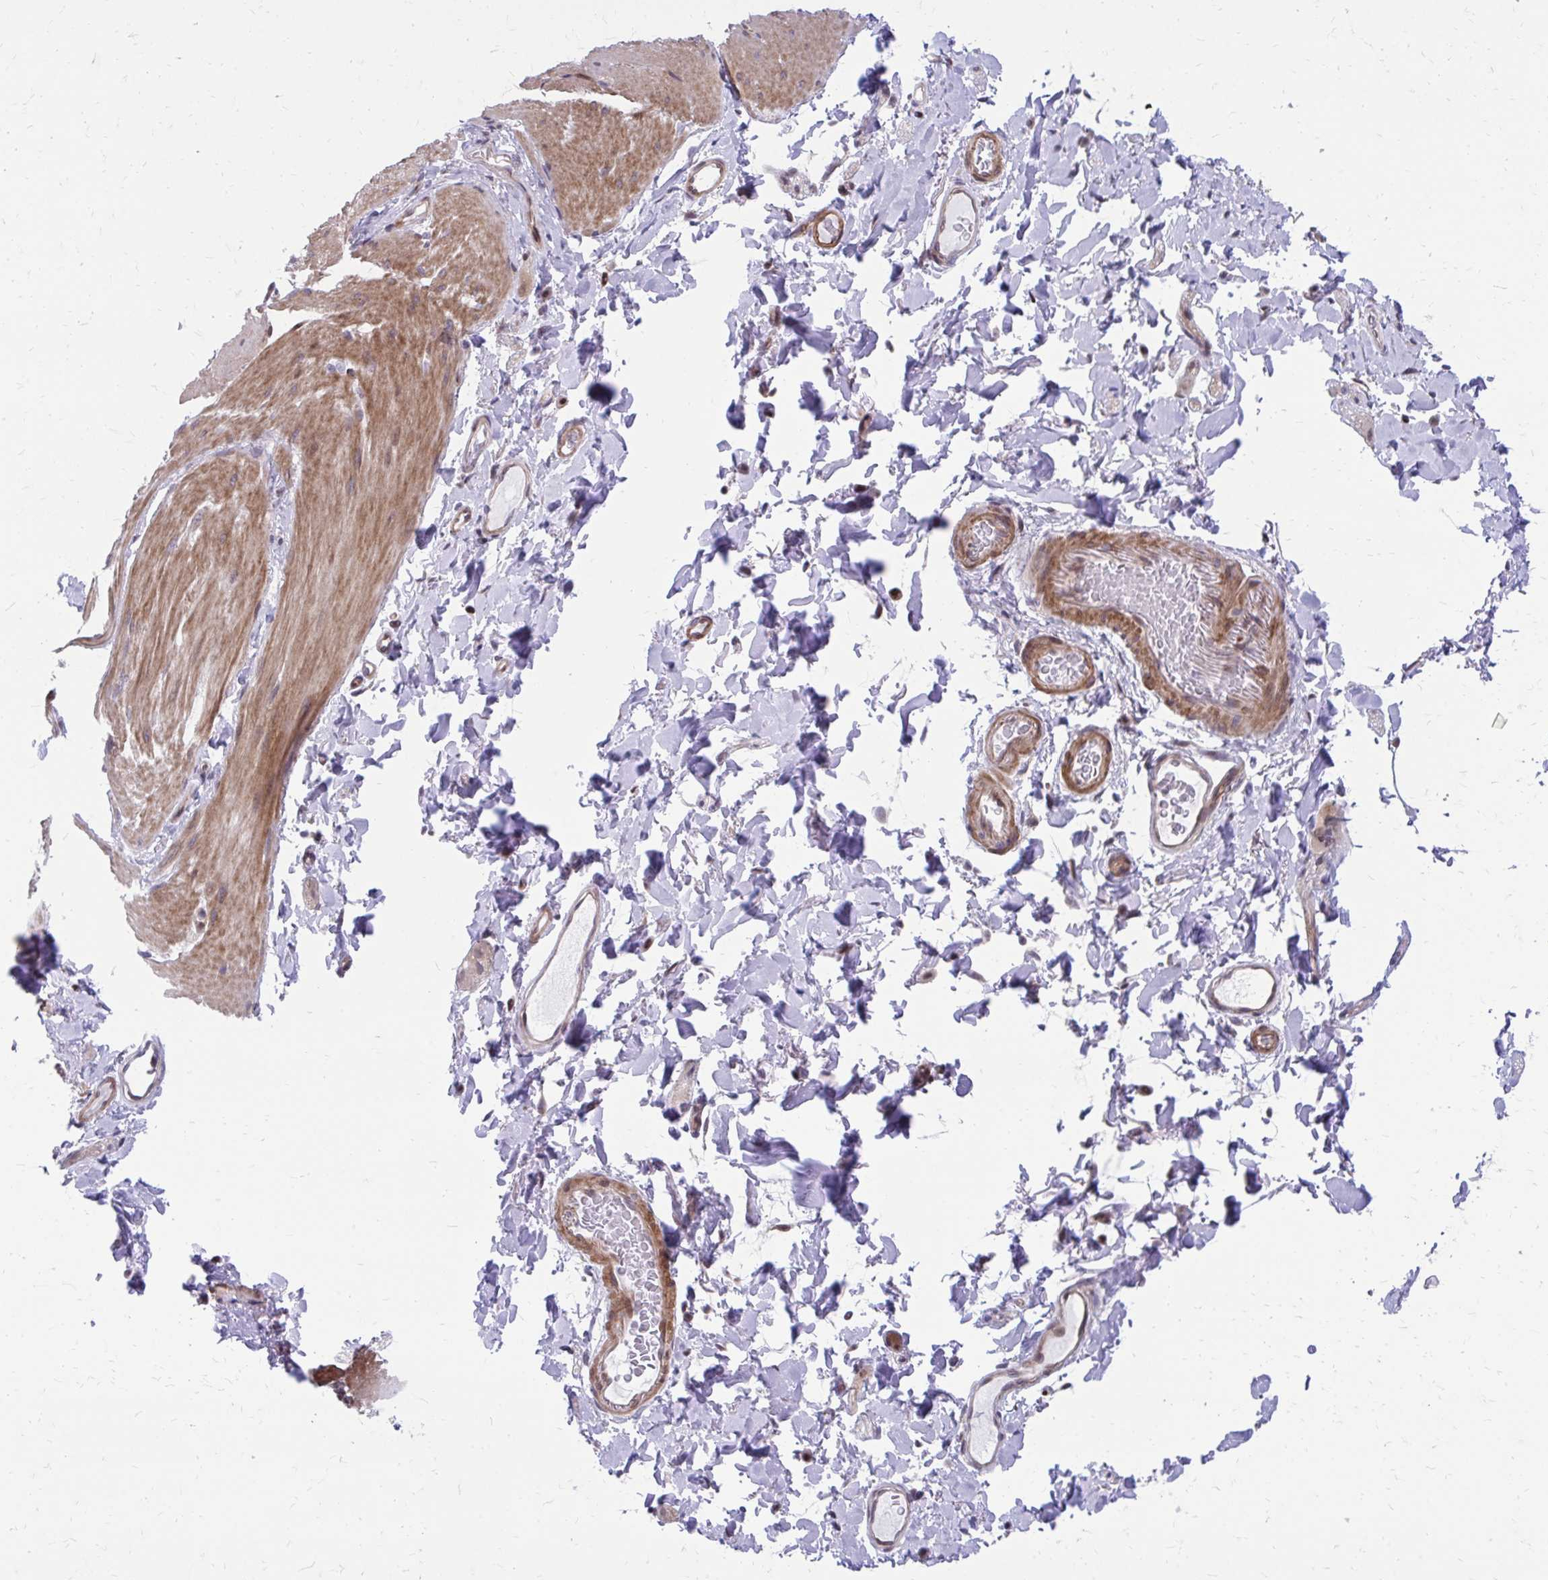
{"staining": {"intensity": "moderate", "quantity": "<25%", "location": "cytoplasmic/membranous"}, "tissue": "smooth muscle", "cell_type": "Smooth muscle cells", "image_type": "normal", "snomed": [{"axis": "morphology", "description": "Normal tissue, NOS"}, {"axis": "topography", "description": "Smooth muscle"}, {"axis": "topography", "description": "Colon"}], "caption": "Immunohistochemistry of unremarkable human smooth muscle demonstrates low levels of moderate cytoplasmic/membranous positivity in approximately <25% of smooth muscle cells.", "gene": "ANKRD30B", "patient": {"sex": "male", "age": 73}}